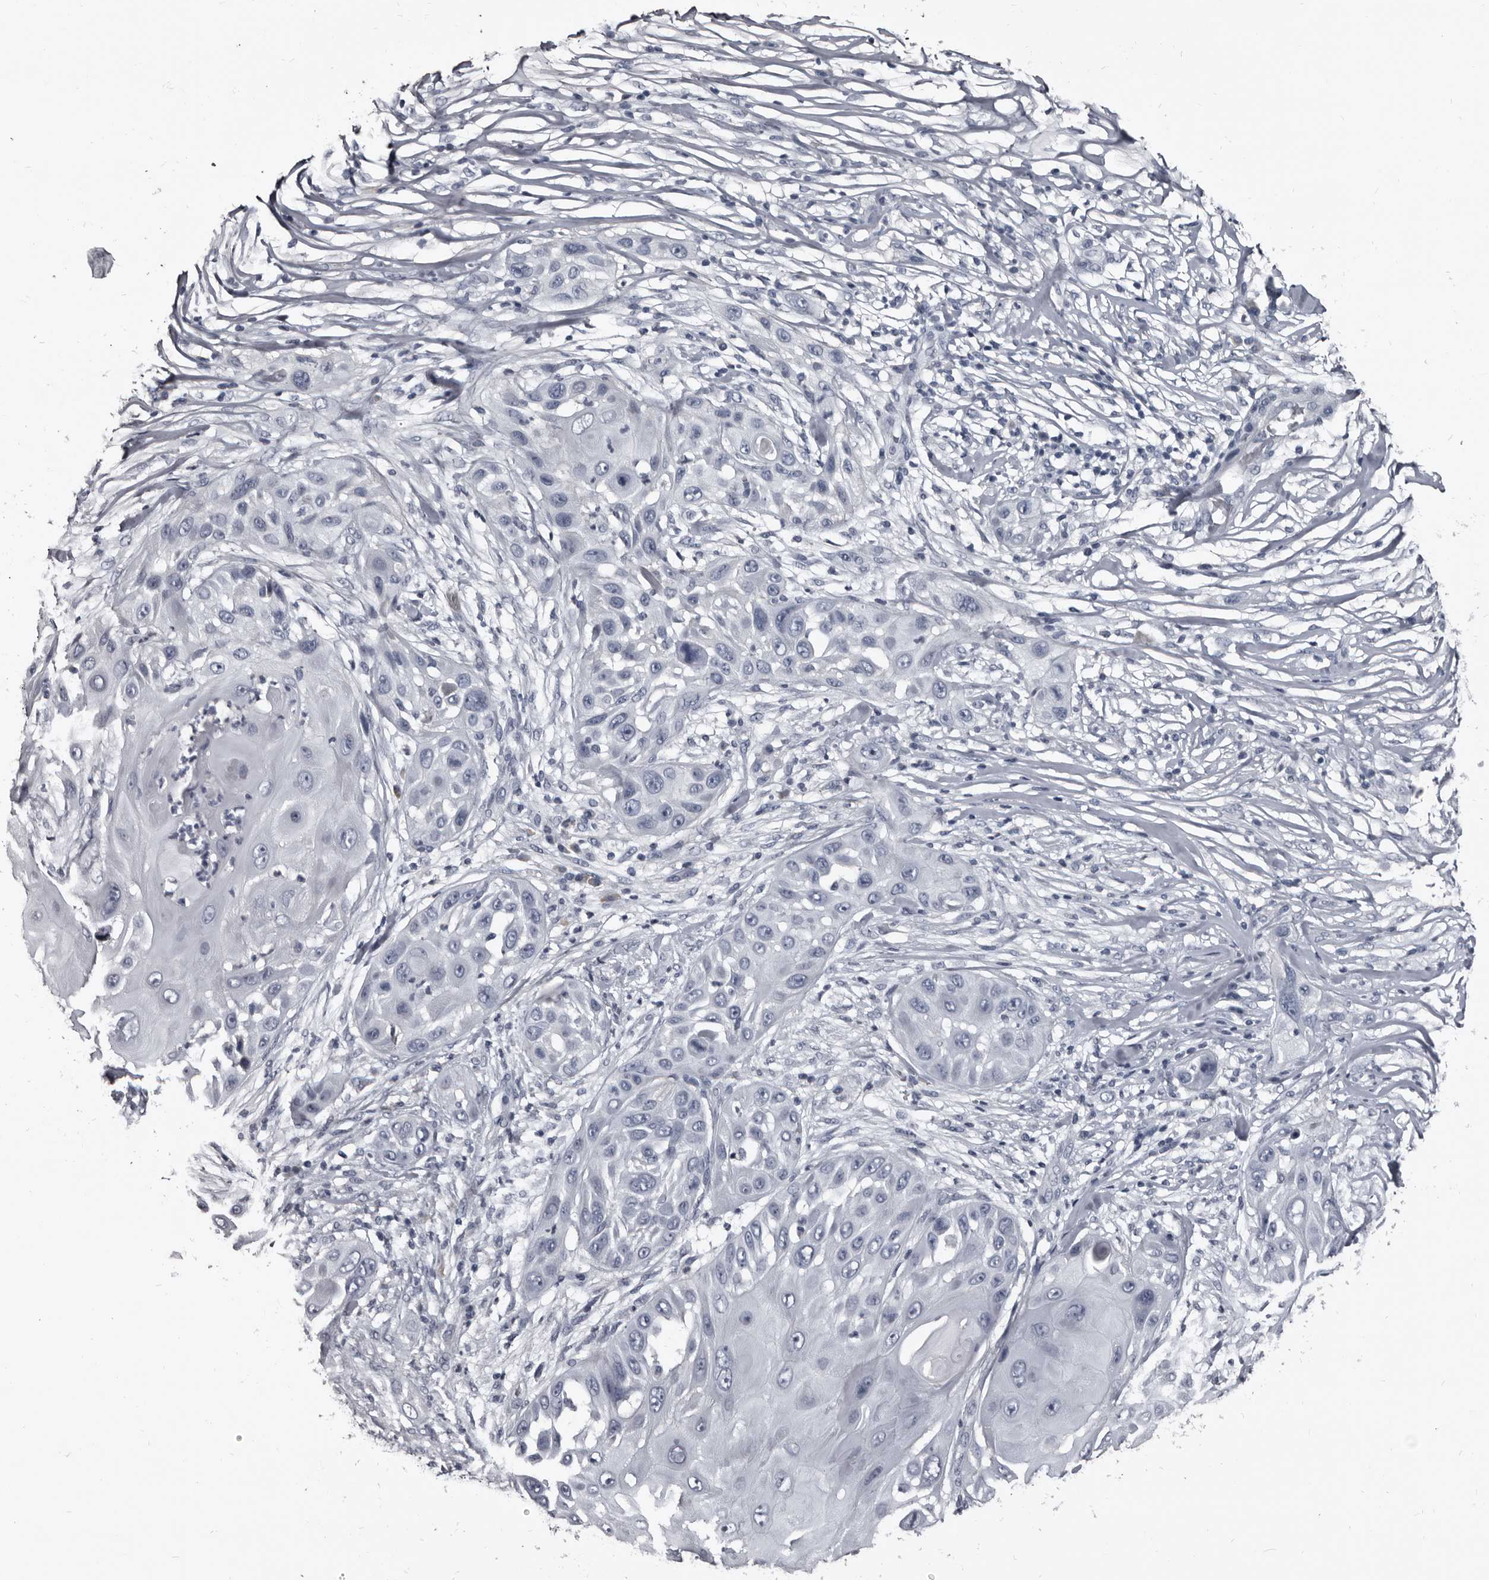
{"staining": {"intensity": "negative", "quantity": "none", "location": "none"}, "tissue": "skin cancer", "cell_type": "Tumor cells", "image_type": "cancer", "snomed": [{"axis": "morphology", "description": "Squamous cell carcinoma, NOS"}, {"axis": "topography", "description": "Skin"}], "caption": "Immunohistochemical staining of human squamous cell carcinoma (skin) displays no significant positivity in tumor cells. (DAB (3,3'-diaminobenzidine) immunohistochemistry, high magnification).", "gene": "GREB1", "patient": {"sex": "female", "age": 44}}